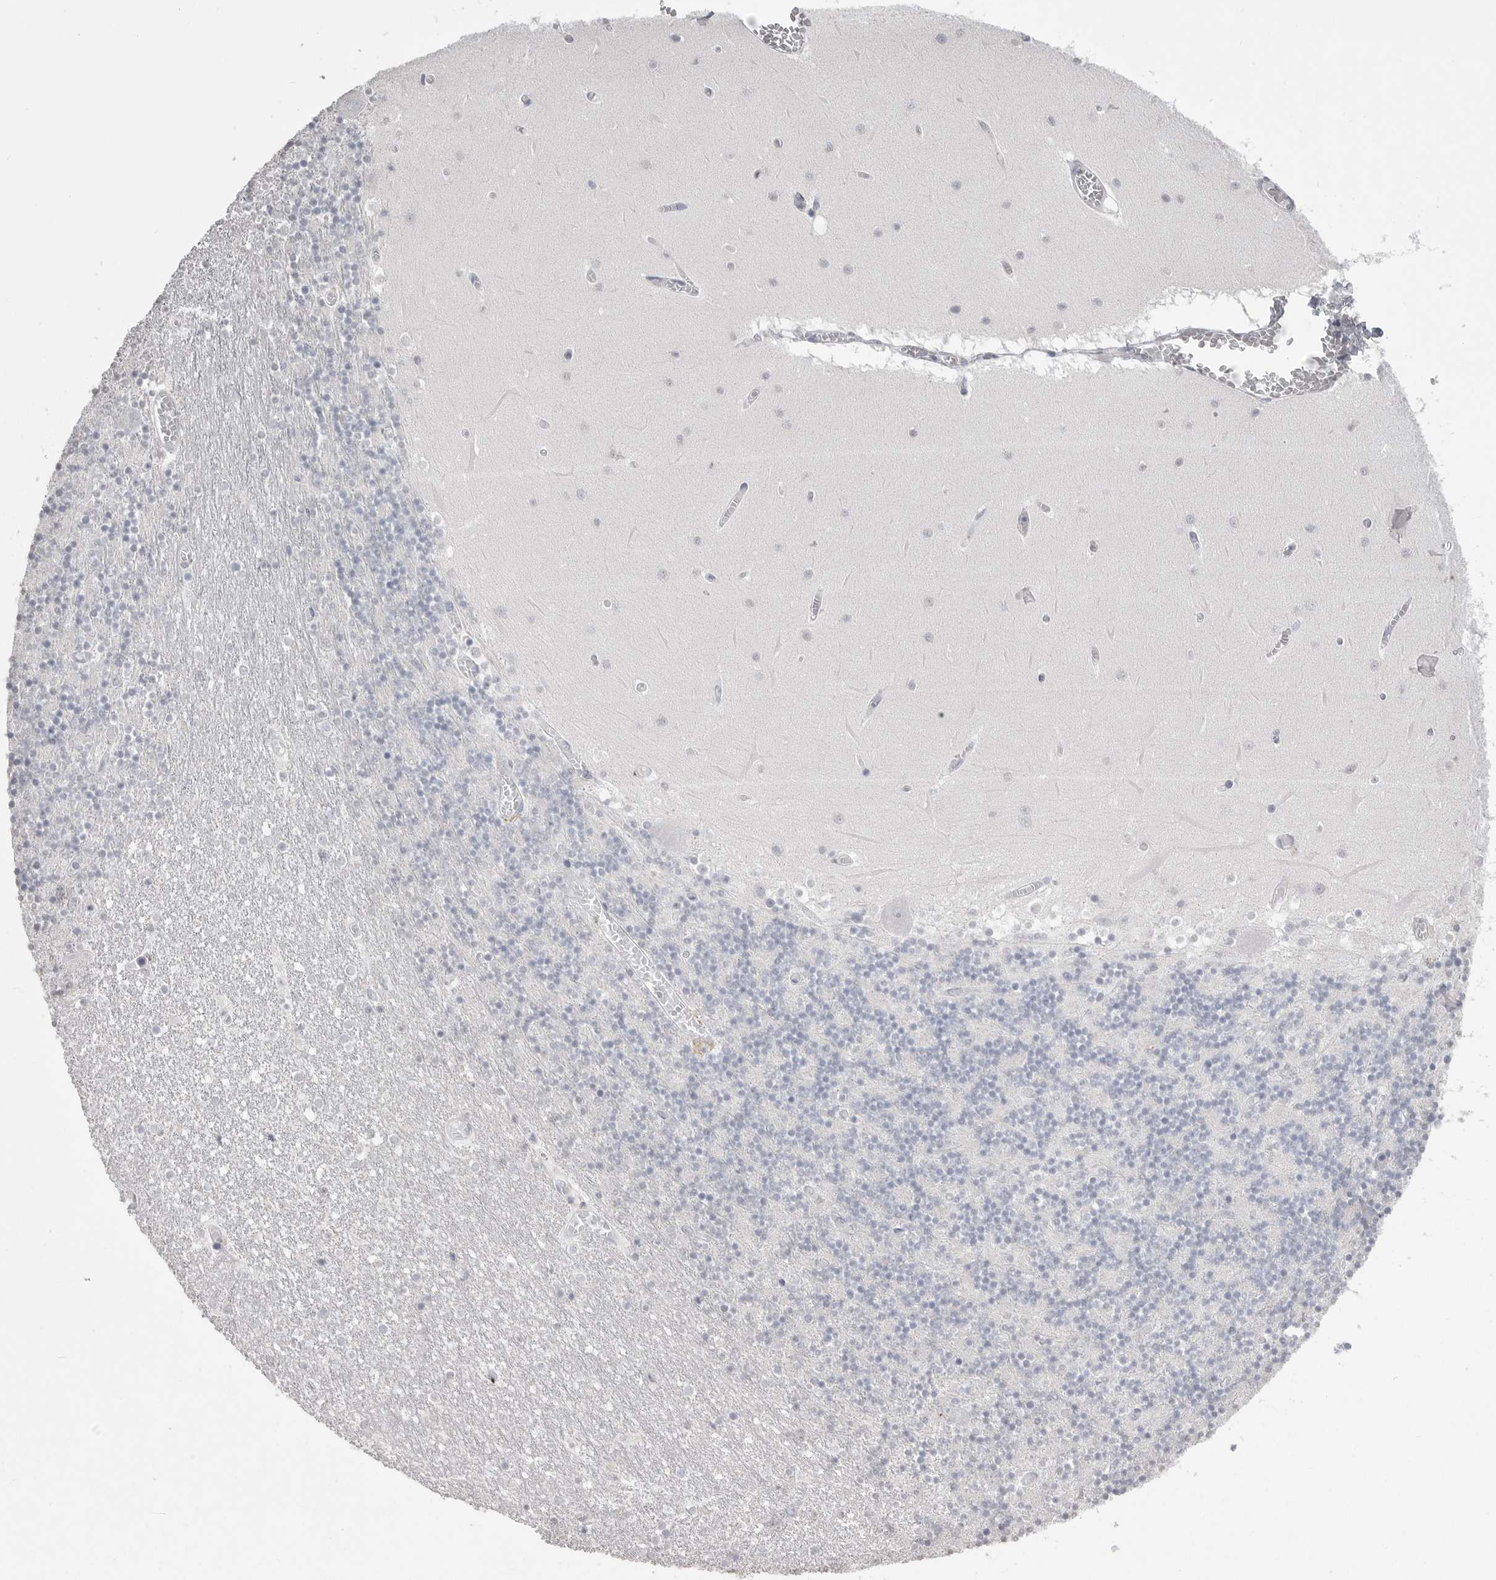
{"staining": {"intensity": "negative", "quantity": "none", "location": "none"}, "tissue": "cerebellum", "cell_type": "Cells in granular layer", "image_type": "normal", "snomed": [{"axis": "morphology", "description": "Normal tissue, NOS"}, {"axis": "topography", "description": "Cerebellum"}], "caption": "A micrograph of cerebellum stained for a protein shows no brown staining in cells in granular layer.", "gene": "ICAM5", "patient": {"sex": "female", "age": 28}}